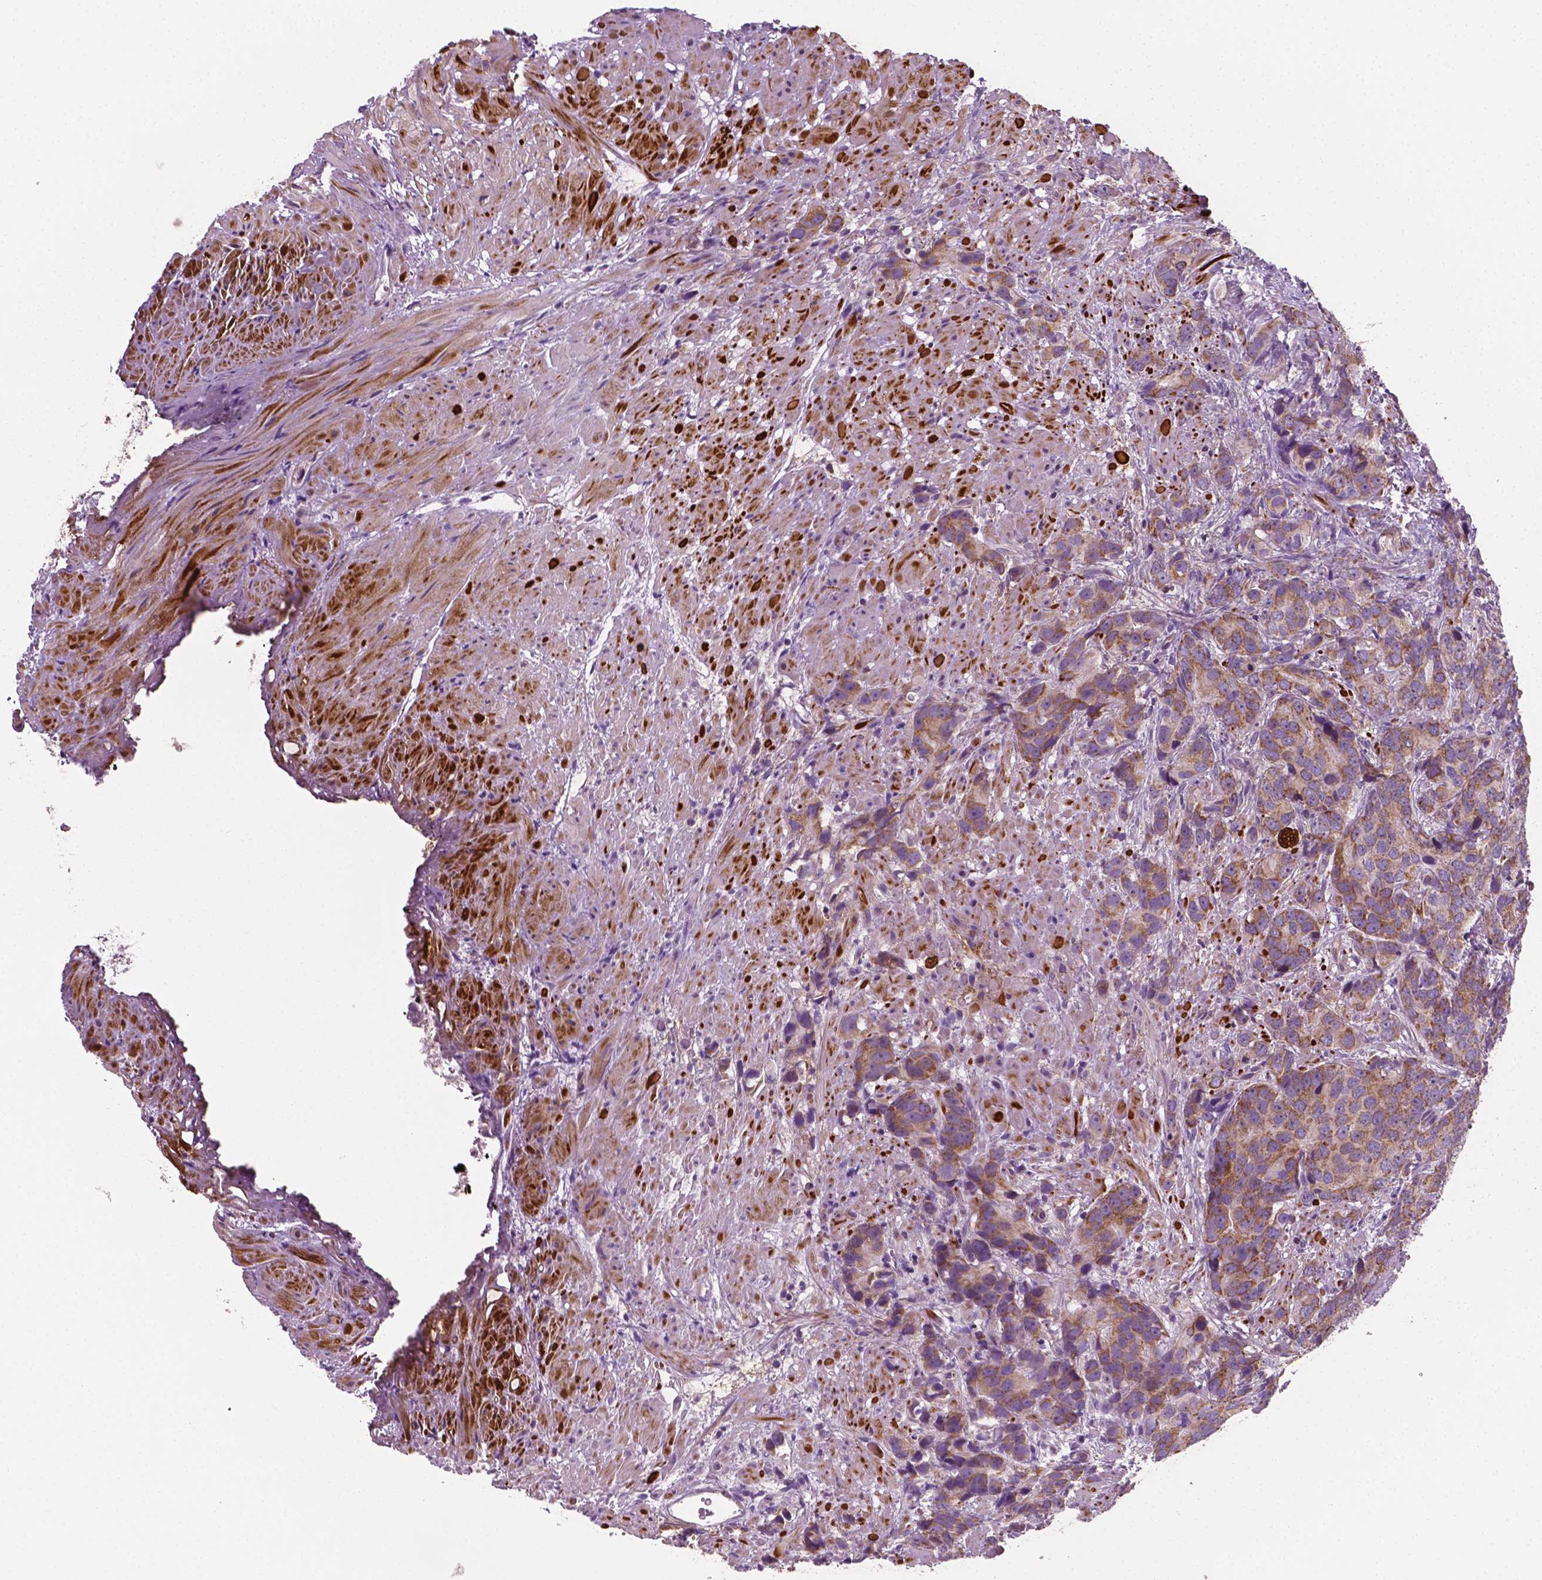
{"staining": {"intensity": "moderate", "quantity": ">75%", "location": "cytoplasmic/membranous"}, "tissue": "prostate cancer", "cell_type": "Tumor cells", "image_type": "cancer", "snomed": [{"axis": "morphology", "description": "Adenocarcinoma, High grade"}, {"axis": "topography", "description": "Prostate"}], "caption": "DAB immunohistochemical staining of prostate cancer exhibits moderate cytoplasmic/membranous protein positivity in about >75% of tumor cells.", "gene": "PTX3", "patient": {"sex": "male", "age": 90}}